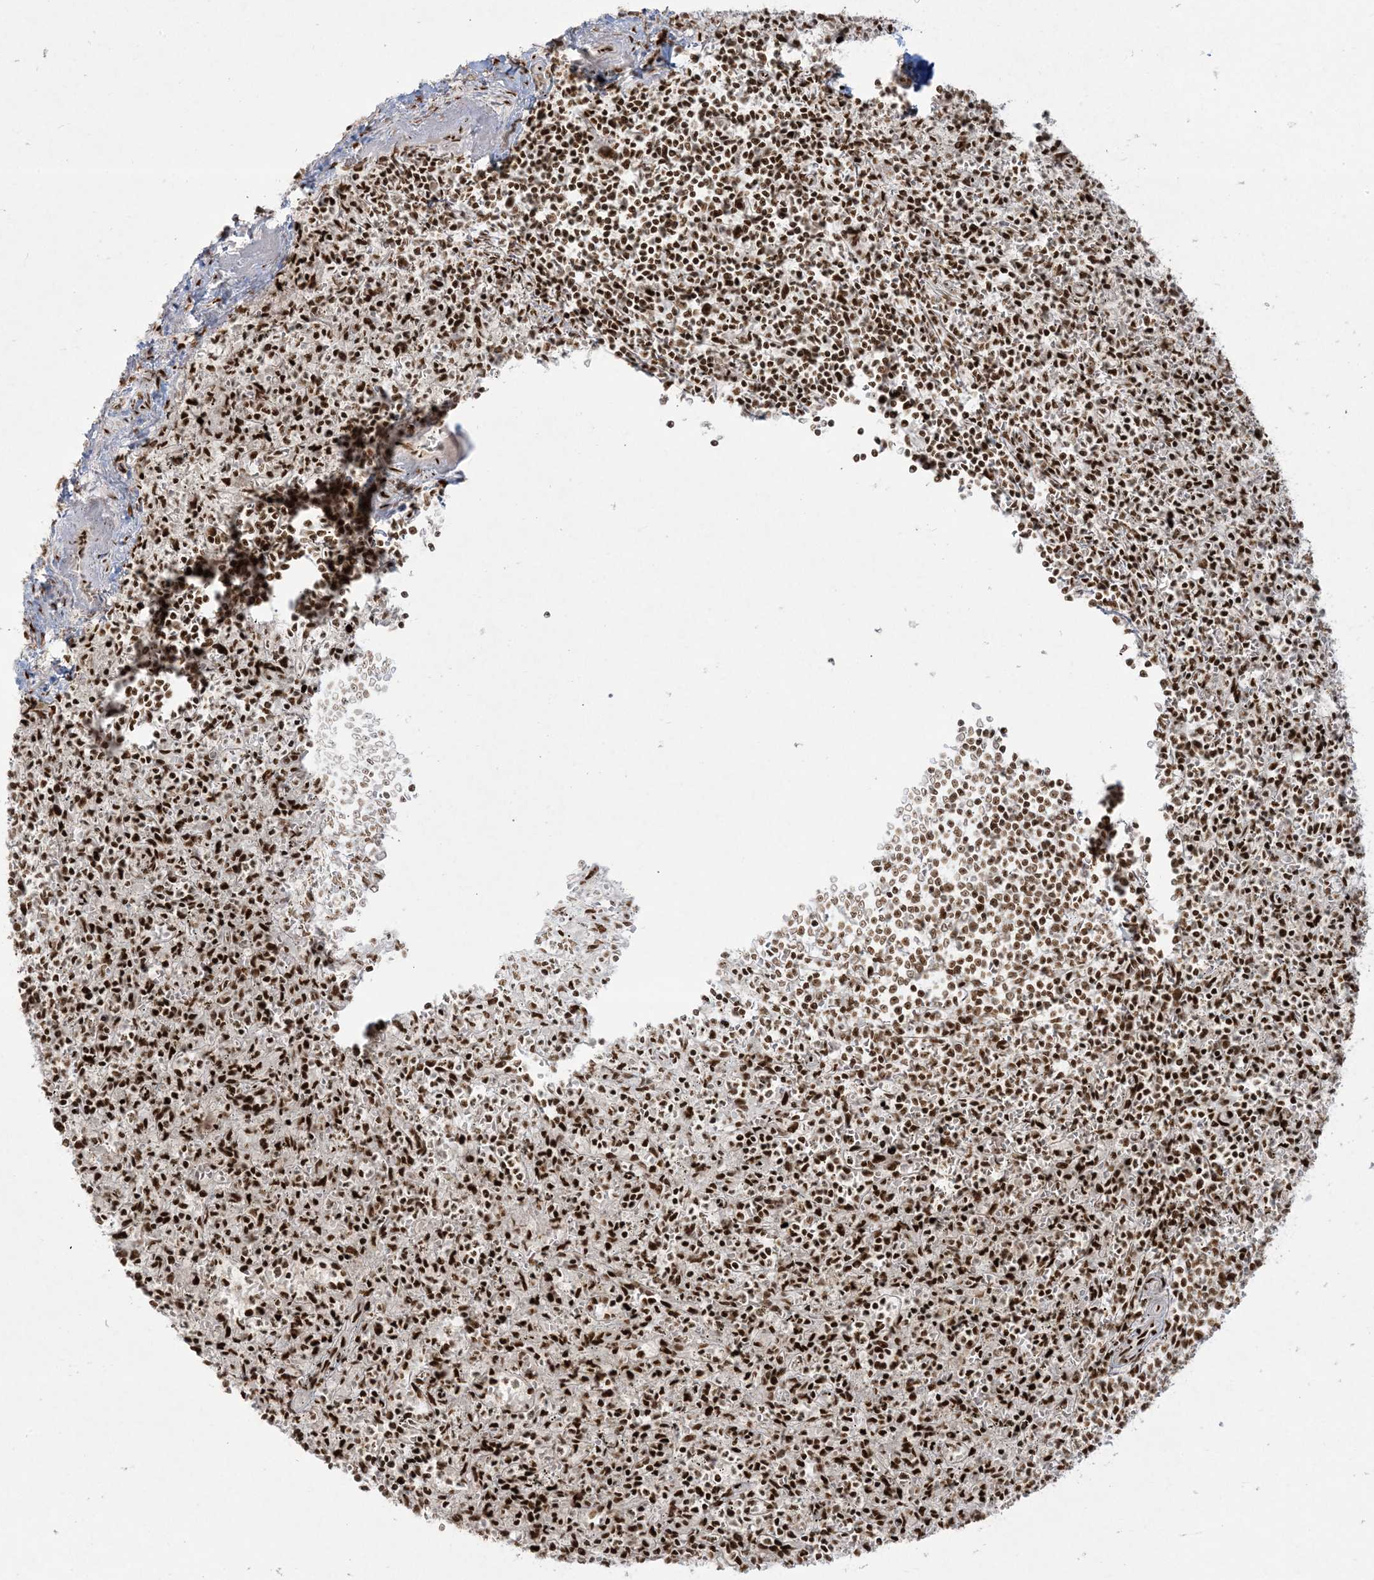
{"staining": {"intensity": "strong", "quantity": ">75%", "location": "nuclear"}, "tissue": "spleen", "cell_type": "Cells in red pulp", "image_type": "normal", "snomed": [{"axis": "morphology", "description": "Normal tissue, NOS"}, {"axis": "topography", "description": "Spleen"}], "caption": "IHC (DAB (3,3'-diaminobenzidine)) staining of unremarkable human spleen displays strong nuclear protein expression in approximately >75% of cells in red pulp.", "gene": "RBM10", "patient": {"sex": "male", "age": 72}}